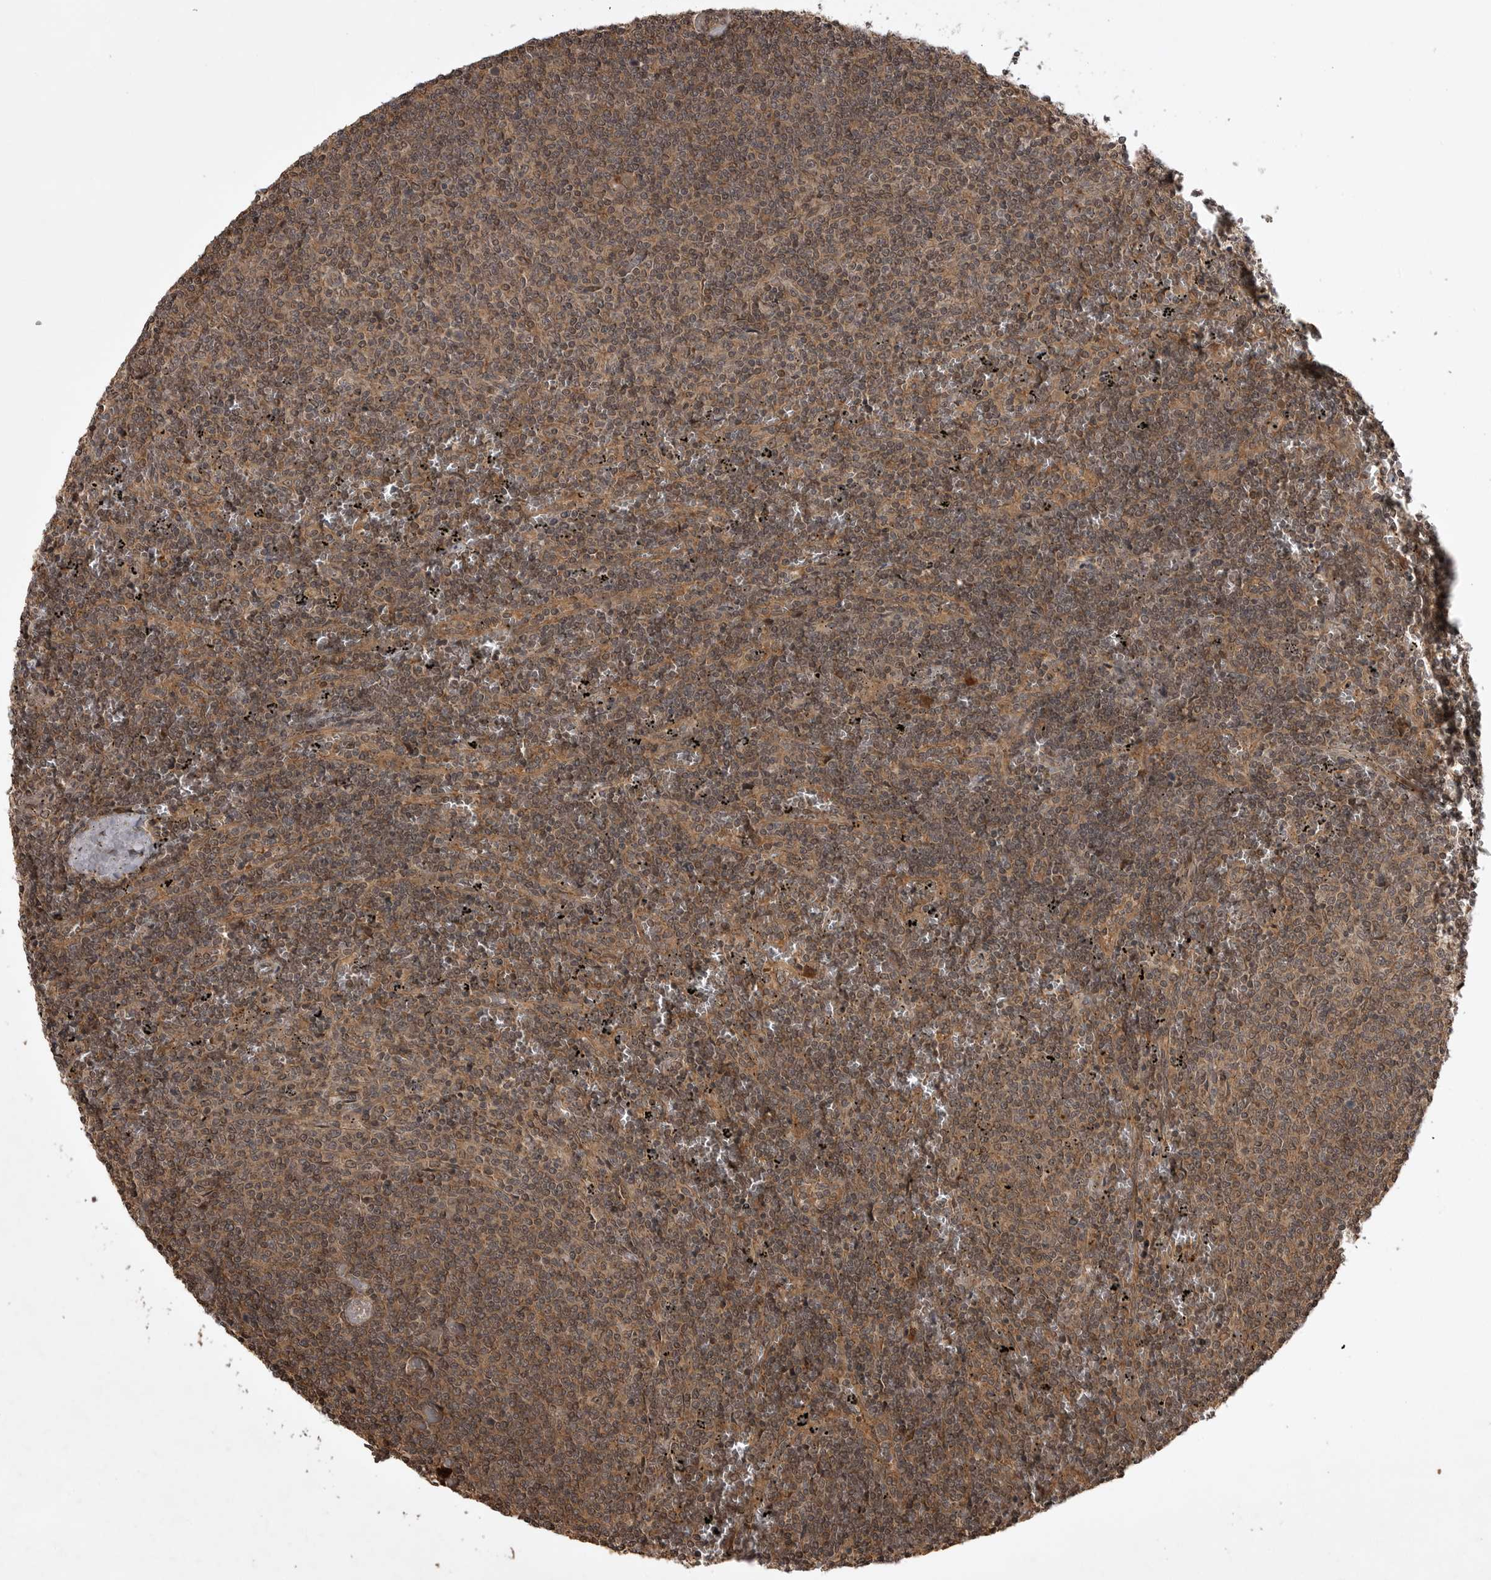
{"staining": {"intensity": "moderate", "quantity": "25%-75%", "location": "cytoplasmic/membranous,nuclear"}, "tissue": "lymphoma", "cell_type": "Tumor cells", "image_type": "cancer", "snomed": [{"axis": "morphology", "description": "Malignant lymphoma, non-Hodgkin's type, Low grade"}, {"axis": "topography", "description": "Spleen"}], "caption": "Immunohistochemistry (IHC) image of neoplastic tissue: malignant lymphoma, non-Hodgkin's type (low-grade) stained using immunohistochemistry exhibits medium levels of moderate protein expression localized specifically in the cytoplasmic/membranous and nuclear of tumor cells, appearing as a cytoplasmic/membranous and nuclear brown color.", "gene": "AKAP7", "patient": {"sex": "female", "age": 50}}